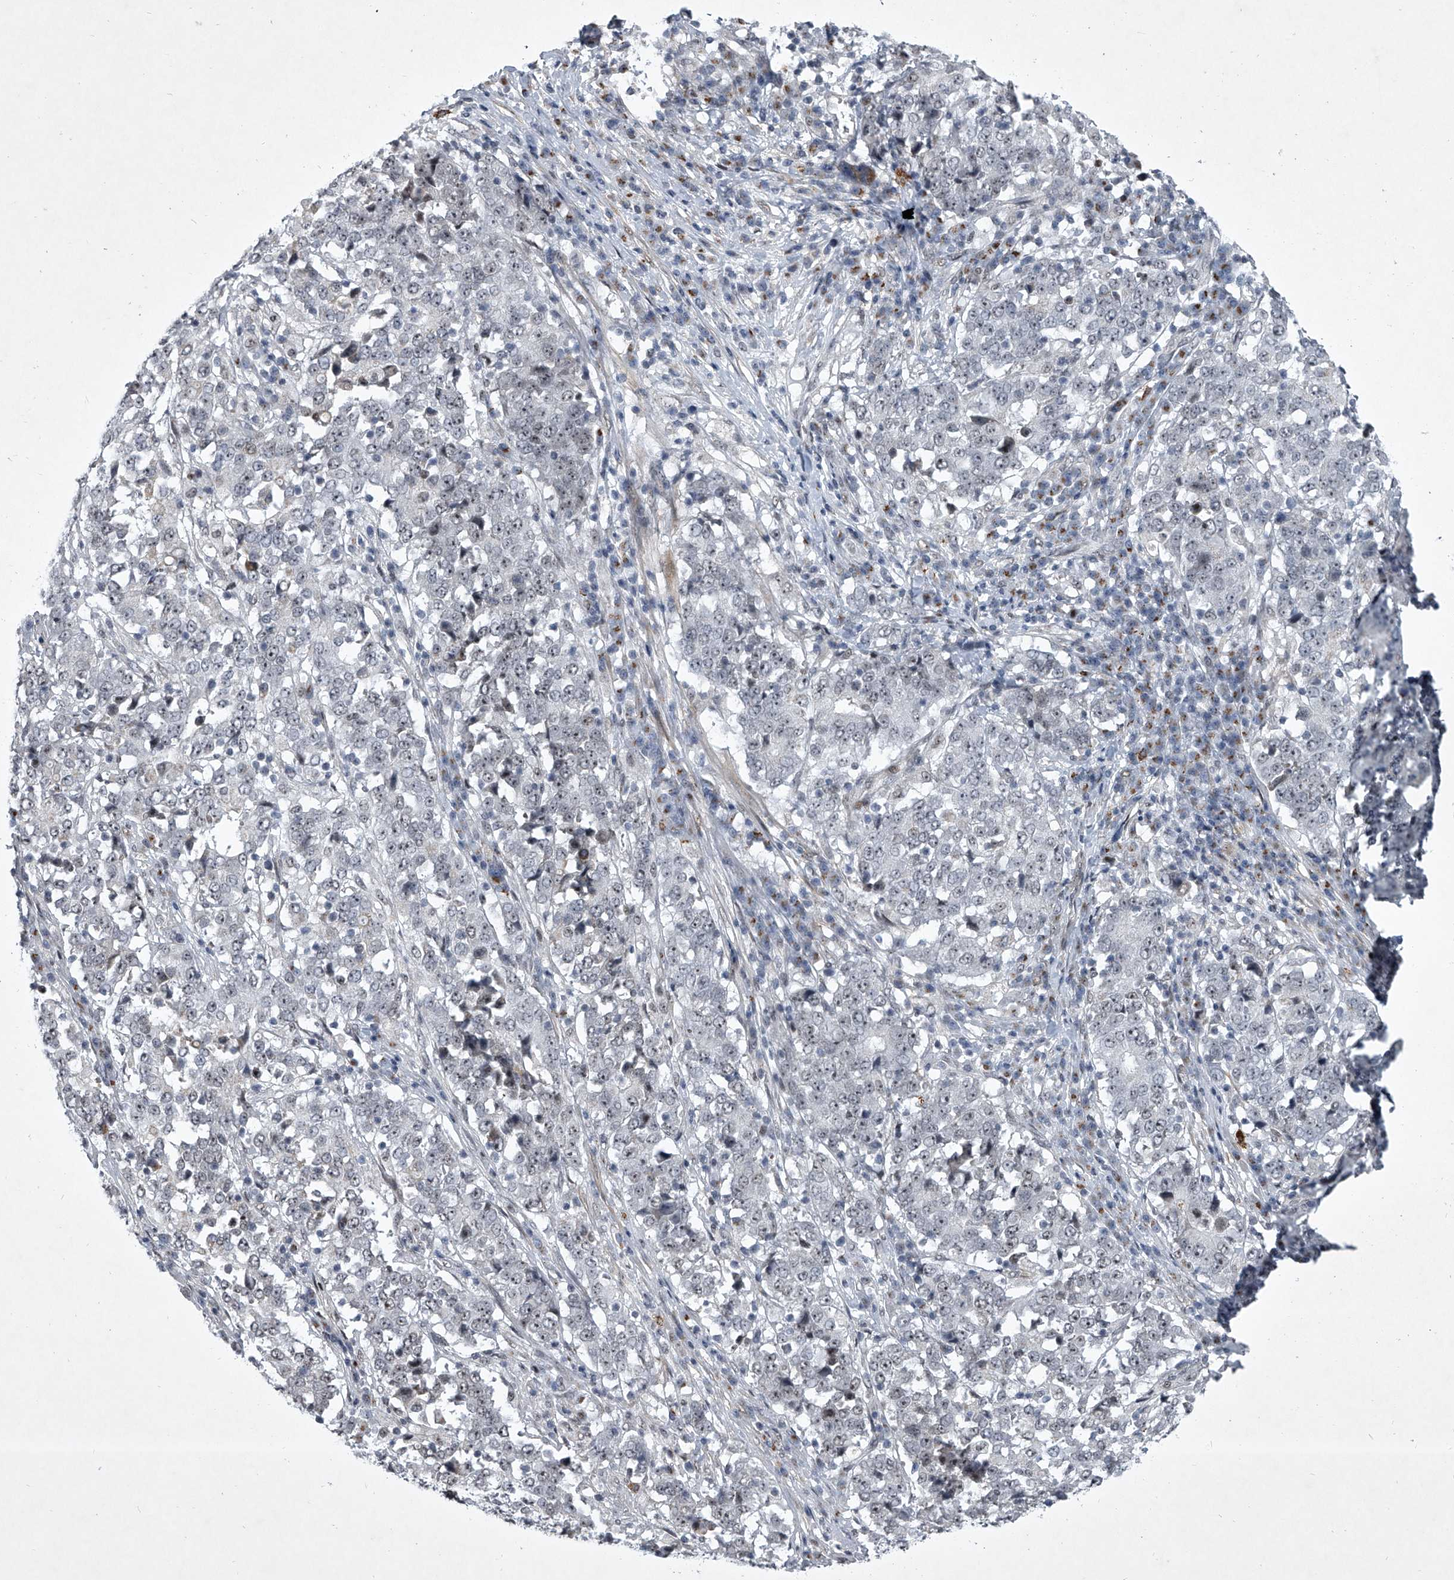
{"staining": {"intensity": "negative", "quantity": "none", "location": "none"}, "tissue": "stomach cancer", "cell_type": "Tumor cells", "image_type": "cancer", "snomed": [{"axis": "morphology", "description": "Adenocarcinoma, NOS"}, {"axis": "topography", "description": "Stomach"}], "caption": "Stomach cancer (adenocarcinoma) stained for a protein using immunohistochemistry shows no expression tumor cells.", "gene": "MLLT1", "patient": {"sex": "male", "age": 59}}